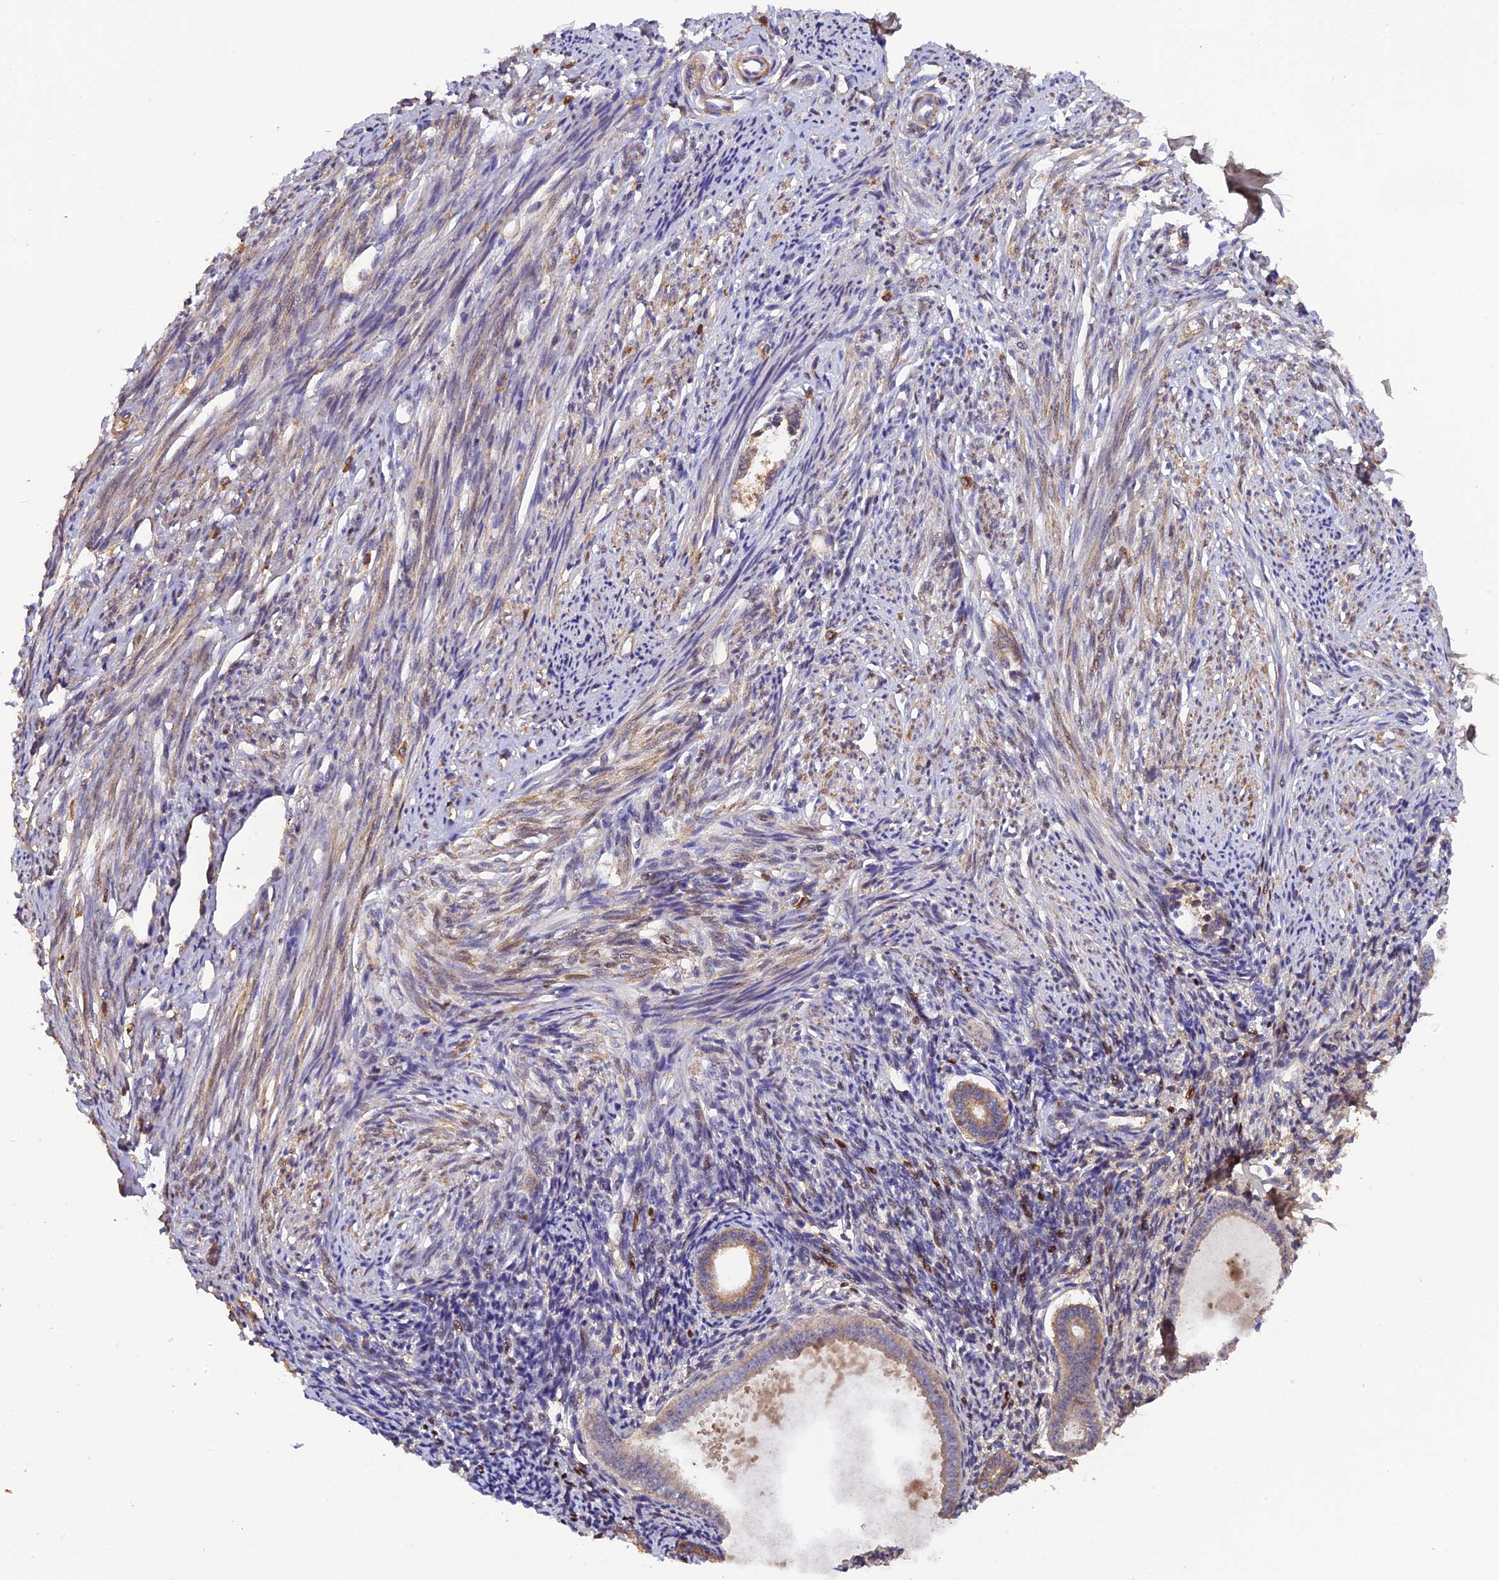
{"staining": {"intensity": "moderate", "quantity": "<25%", "location": "cytoplasmic/membranous"}, "tissue": "endometrium", "cell_type": "Cells in endometrial stroma", "image_type": "normal", "snomed": [{"axis": "morphology", "description": "Normal tissue, NOS"}, {"axis": "topography", "description": "Endometrium"}], "caption": "Cells in endometrial stroma display moderate cytoplasmic/membranous expression in approximately <25% of cells in benign endometrium. Immunohistochemistry stains the protein of interest in brown and the nuclei are stained blue.", "gene": "PZP", "patient": {"sex": "female", "age": 56}}